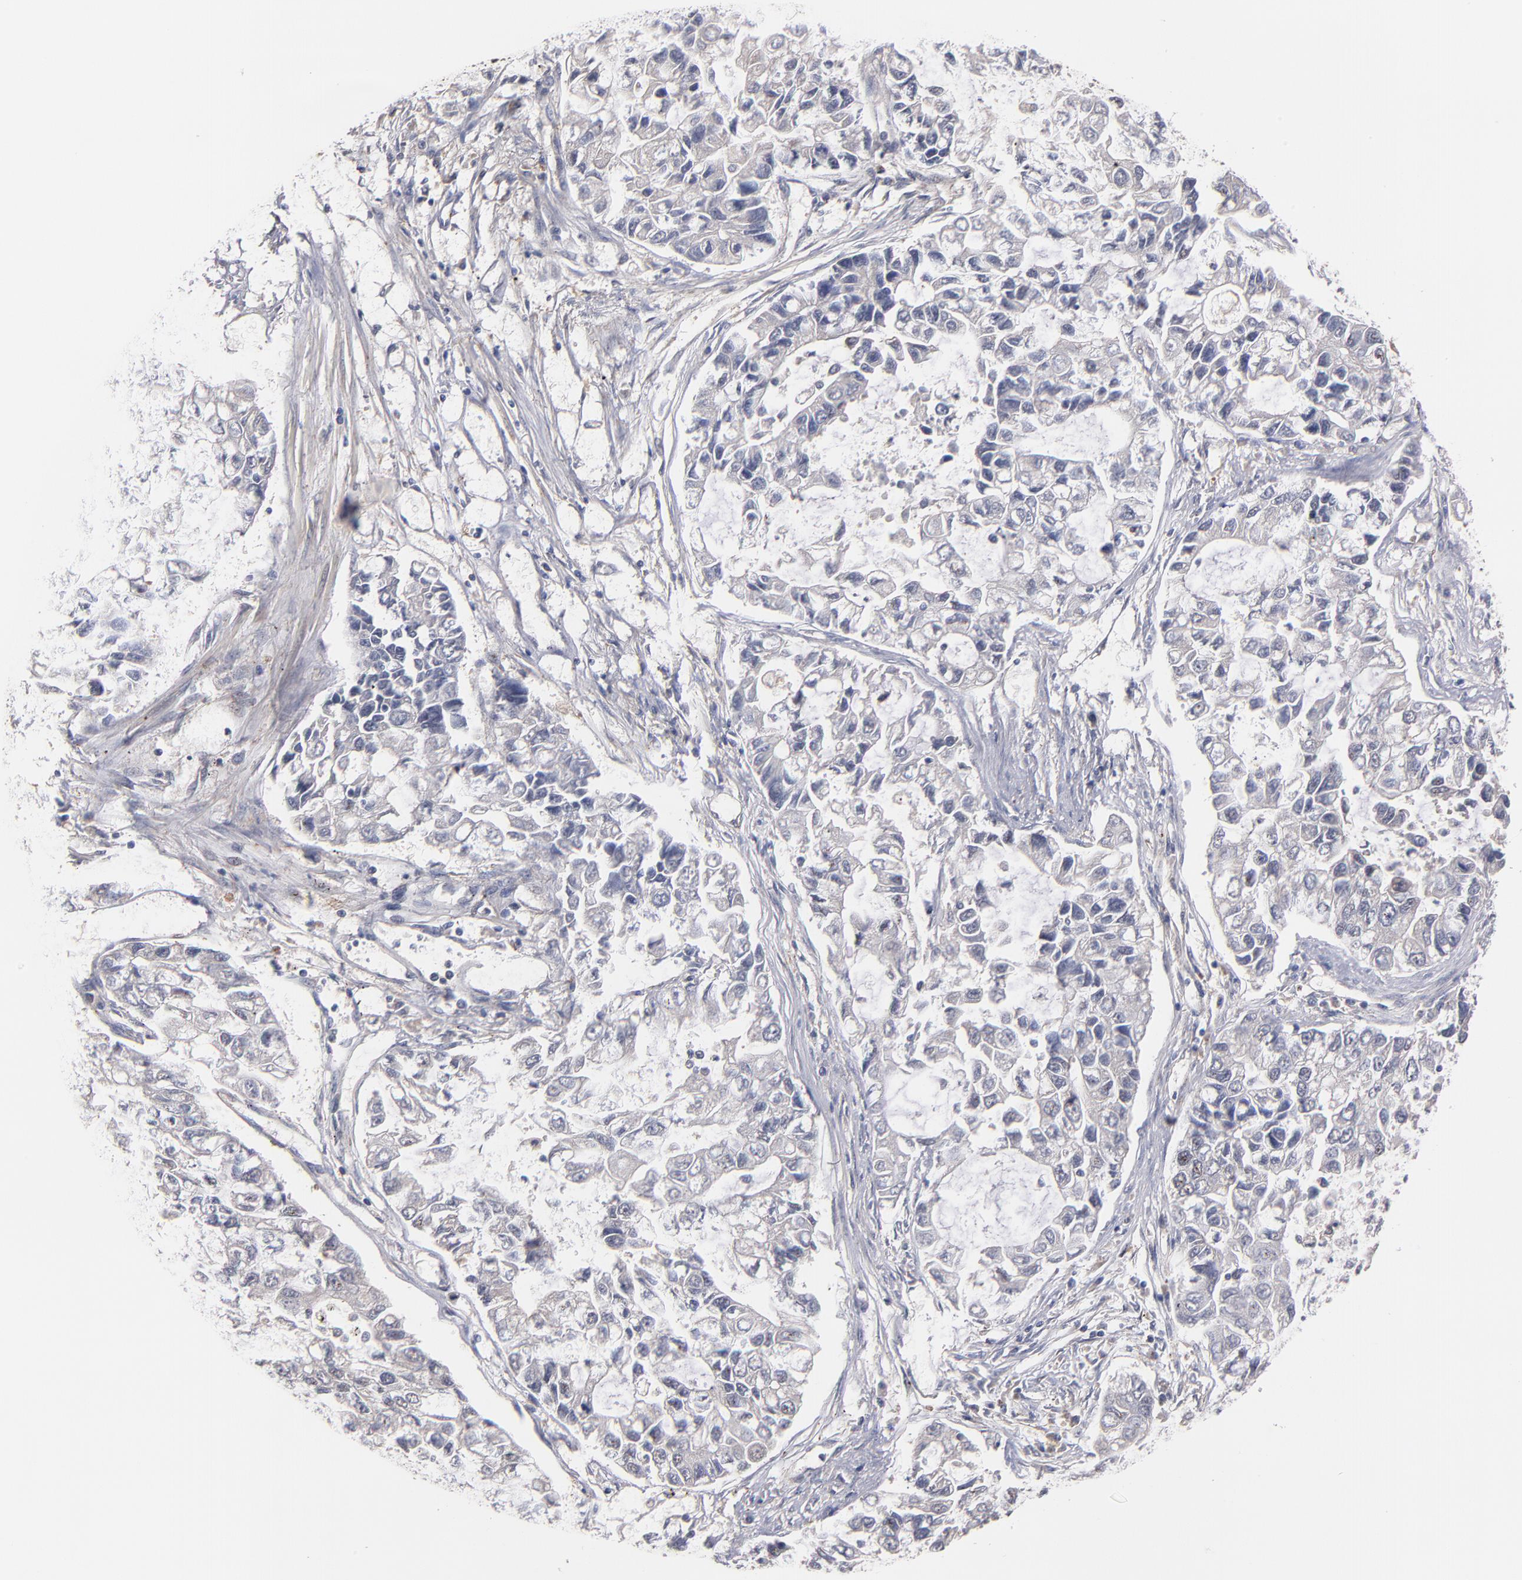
{"staining": {"intensity": "negative", "quantity": "none", "location": "none"}, "tissue": "lung cancer", "cell_type": "Tumor cells", "image_type": "cancer", "snomed": [{"axis": "morphology", "description": "Adenocarcinoma, NOS"}, {"axis": "topography", "description": "Lung"}], "caption": "IHC of lung cancer (adenocarcinoma) shows no expression in tumor cells.", "gene": "GMFG", "patient": {"sex": "female", "age": 51}}